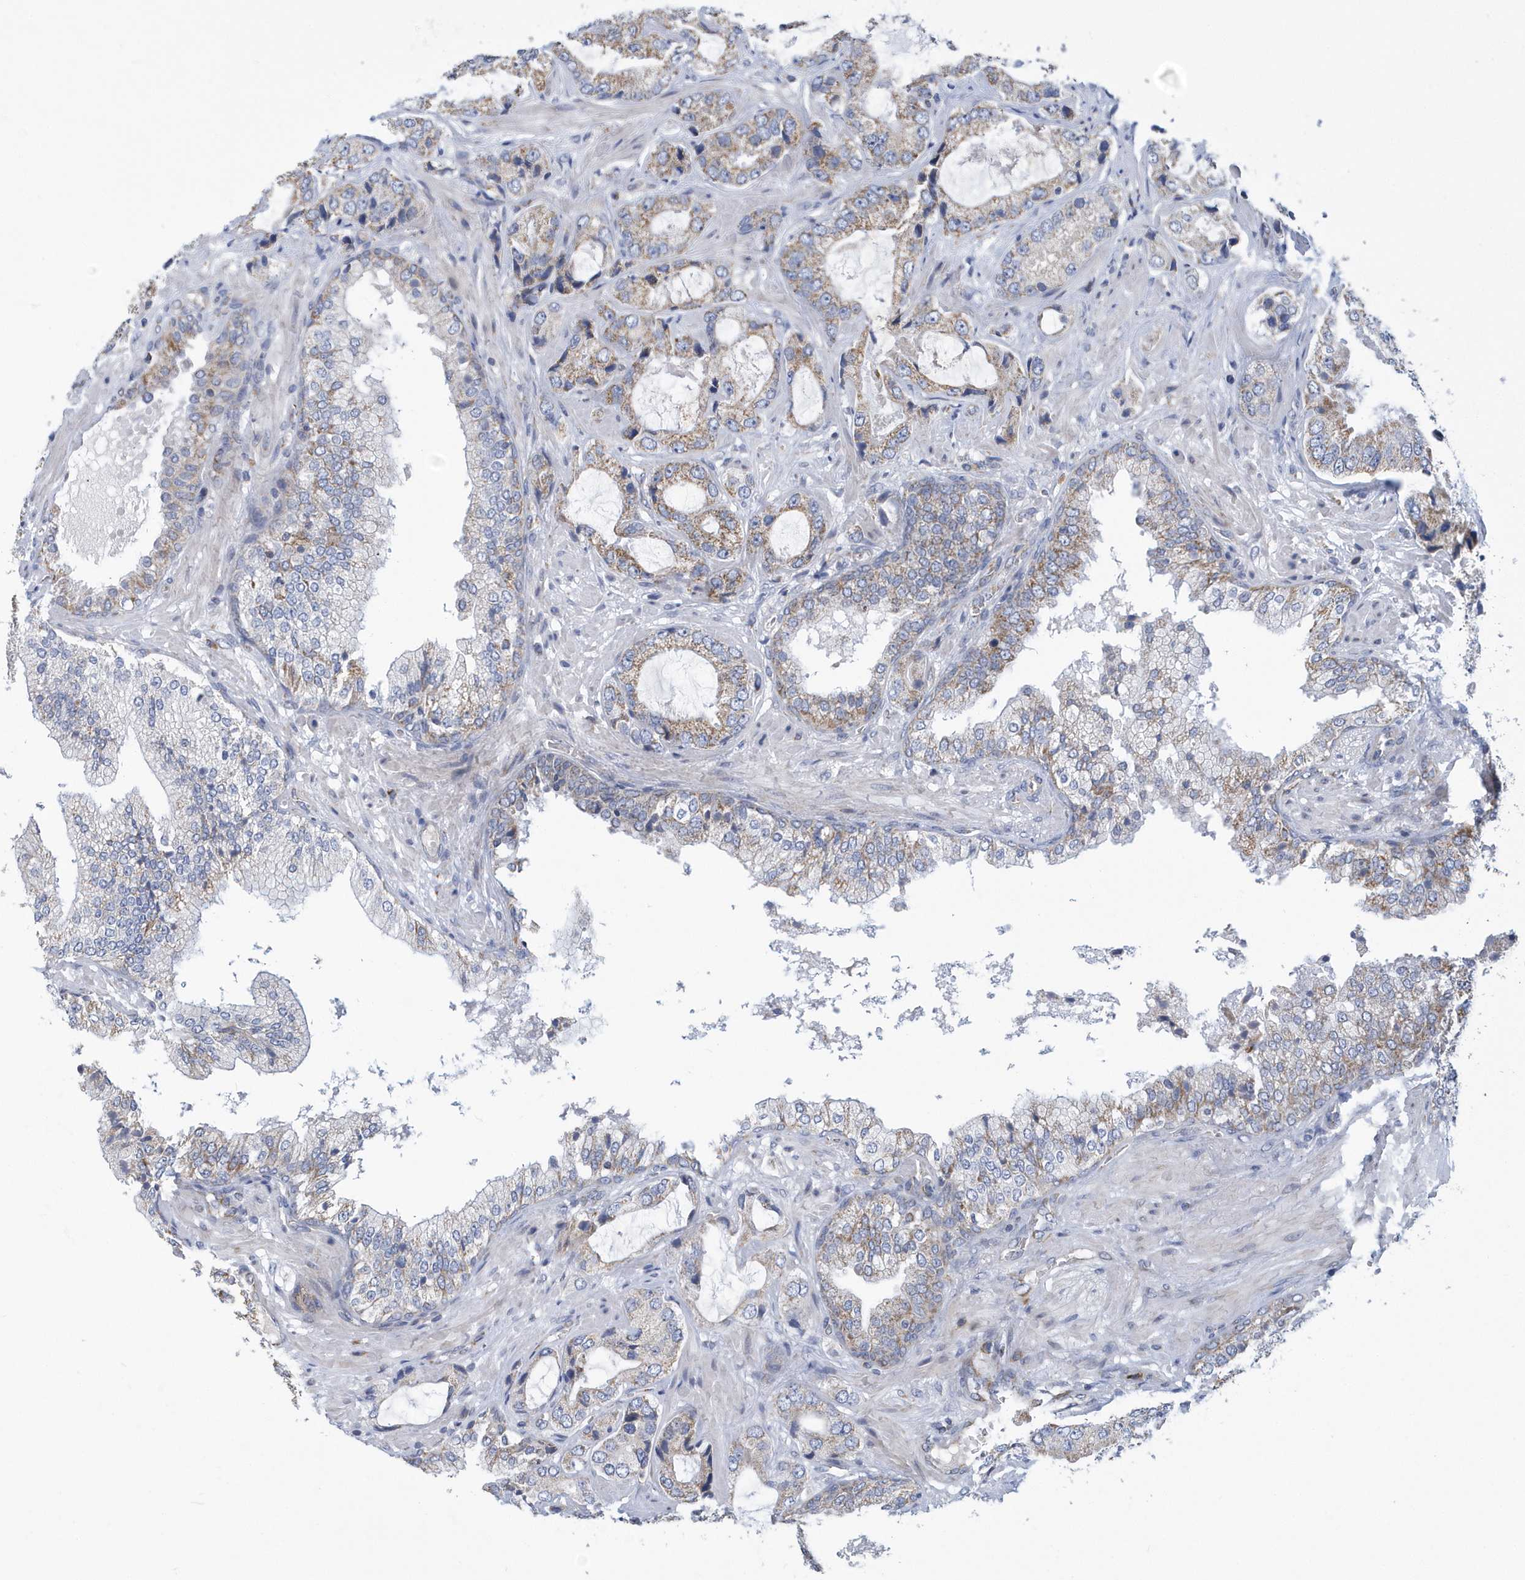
{"staining": {"intensity": "moderate", "quantity": "25%-75%", "location": "cytoplasmic/membranous"}, "tissue": "prostate cancer", "cell_type": "Tumor cells", "image_type": "cancer", "snomed": [{"axis": "morphology", "description": "Normal tissue, NOS"}, {"axis": "morphology", "description": "Adenocarcinoma, High grade"}, {"axis": "topography", "description": "Prostate"}, {"axis": "topography", "description": "Peripheral nerve tissue"}], "caption": "High-magnification brightfield microscopy of adenocarcinoma (high-grade) (prostate) stained with DAB (3,3'-diaminobenzidine) (brown) and counterstained with hematoxylin (blue). tumor cells exhibit moderate cytoplasmic/membranous staining is seen in about25%-75% of cells.", "gene": "VWA5B2", "patient": {"sex": "male", "age": 59}}